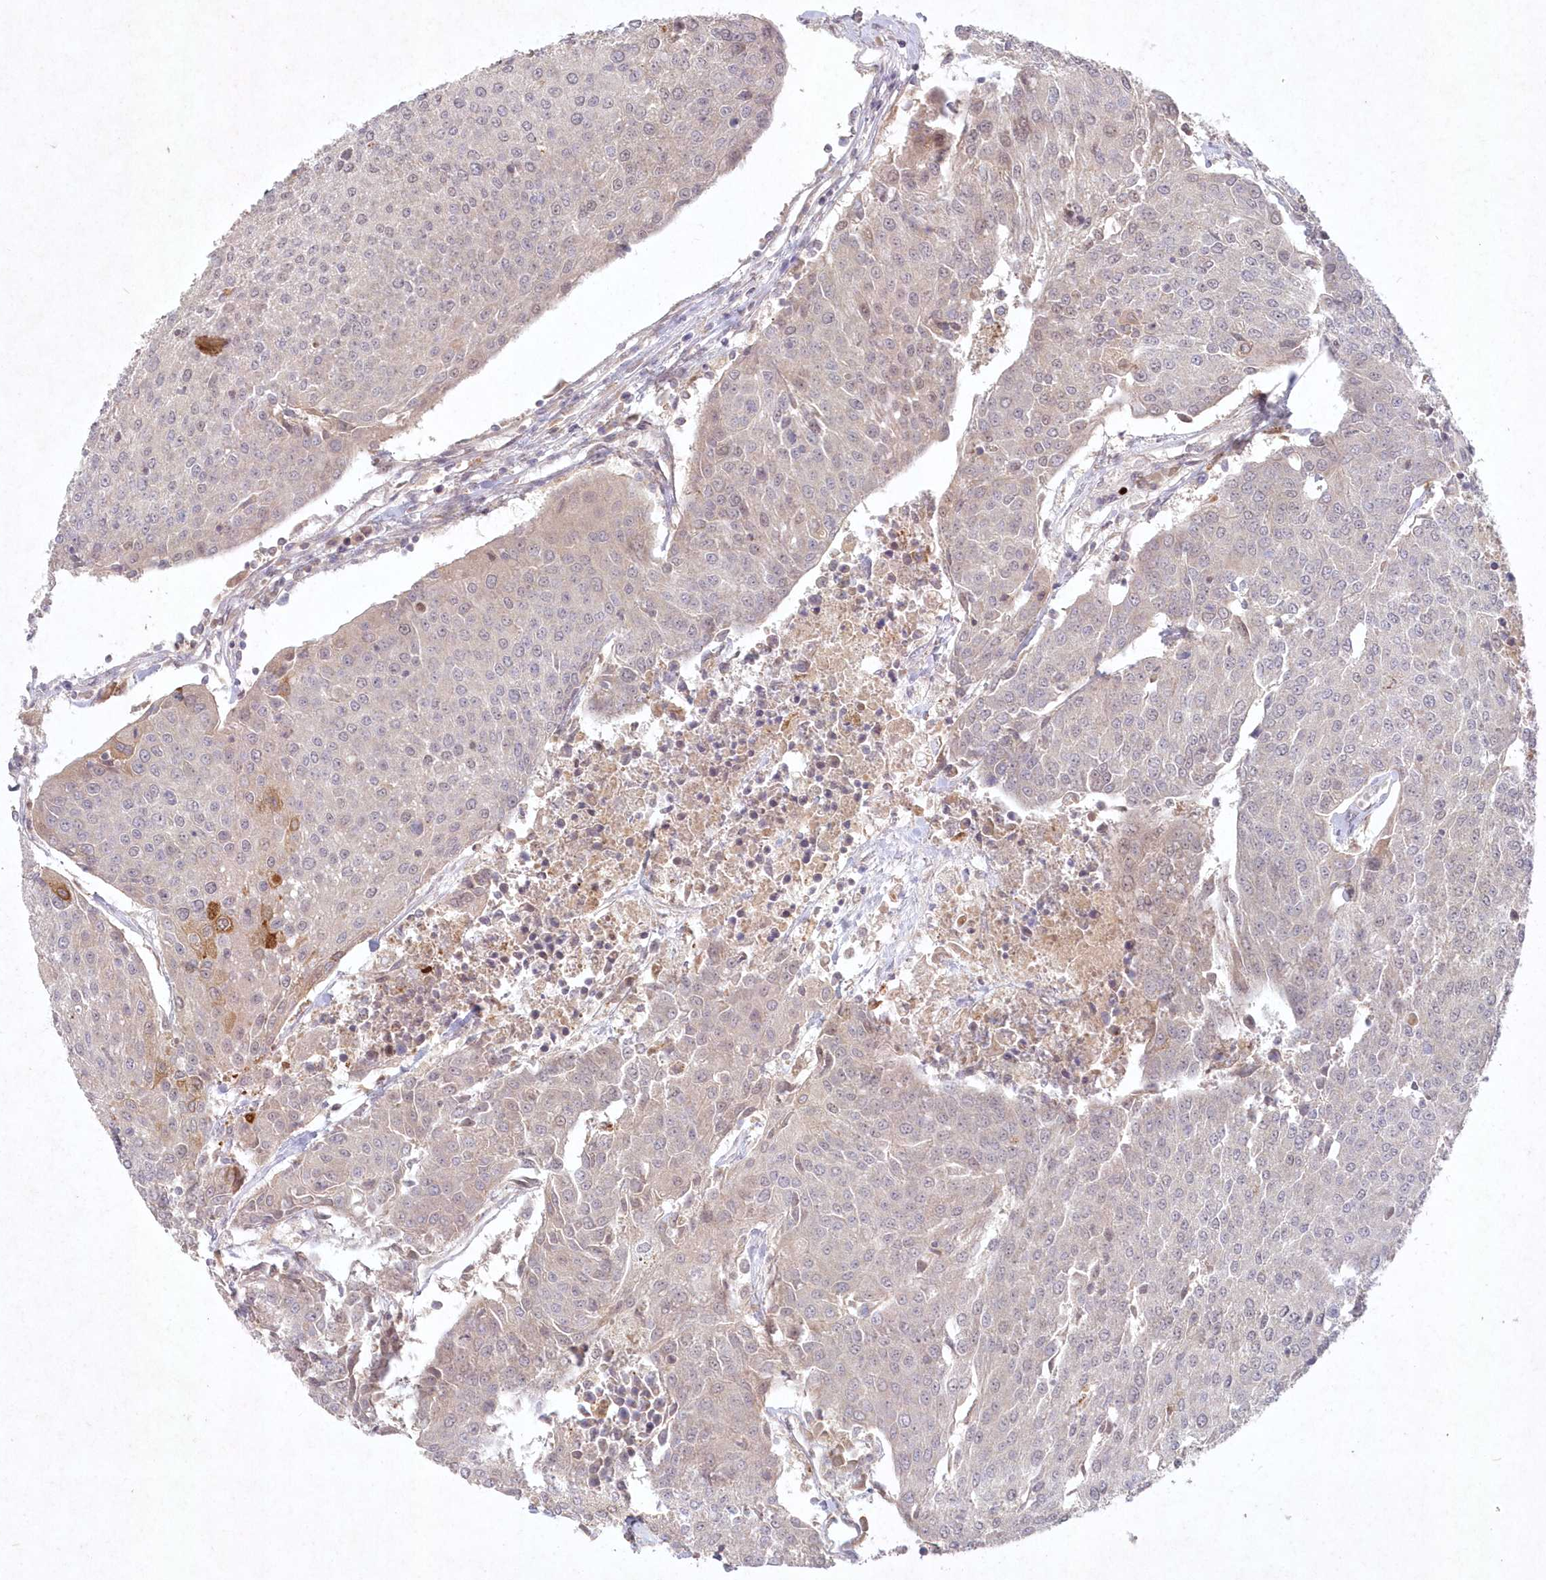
{"staining": {"intensity": "negative", "quantity": "none", "location": "none"}, "tissue": "urothelial cancer", "cell_type": "Tumor cells", "image_type": "cancer", "snomed": [{"axis": "morphology", "description": "Urothelial carcinoma, High grade"}, {"axis": "topography", "description": "Urinary bladder"}], "caption": "Immunohistochemistry (IHC) of human urothelial carcinoma (high-grade) displays no positivity in tumor cells.", "gene": "ASCC1", "patient": {"sex": "female", "age": 85}}